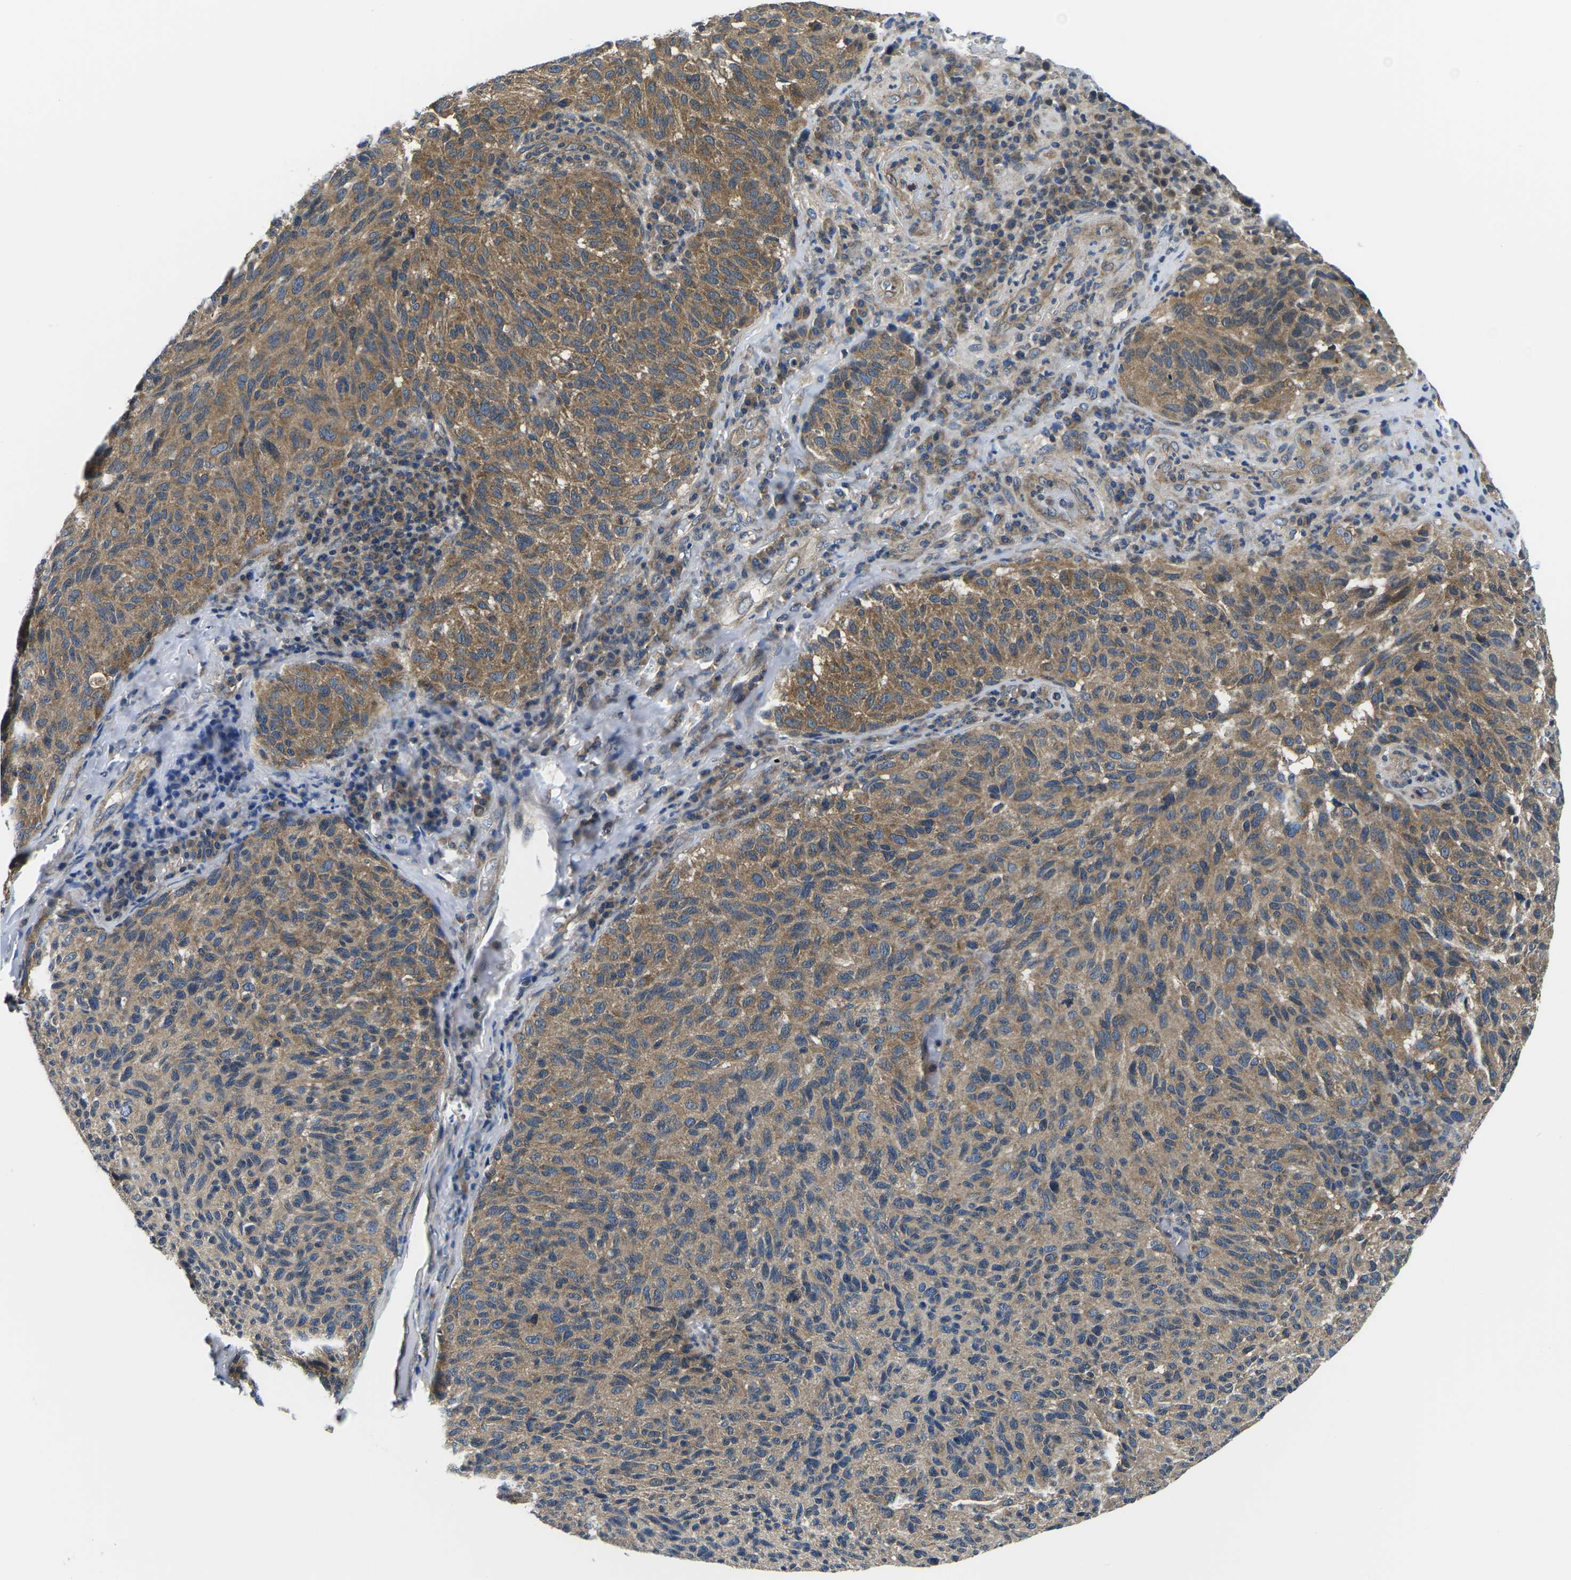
{"staining": {"intensity": "moderate", "quantity": ">75%", "location": "cytoplasmic/membranous"}, "tissue": "melanoma", "cell_type": "Tumor cells", "image_type": "cancer", "snomed": [{"axis": "morphology", "description": "Malignant melanoma, NOS"}, {"axis": "topography", "description": "Skin"}], "caption": "Immunohistochemistry (IHC) (DAB) staining of human malignant melanoma reveals moderate cytoplasmic/membranous protein staining in about >75% of tumor cells.", "gene": "GSK3B", "patient": {"sex": "female", "age": 73}}